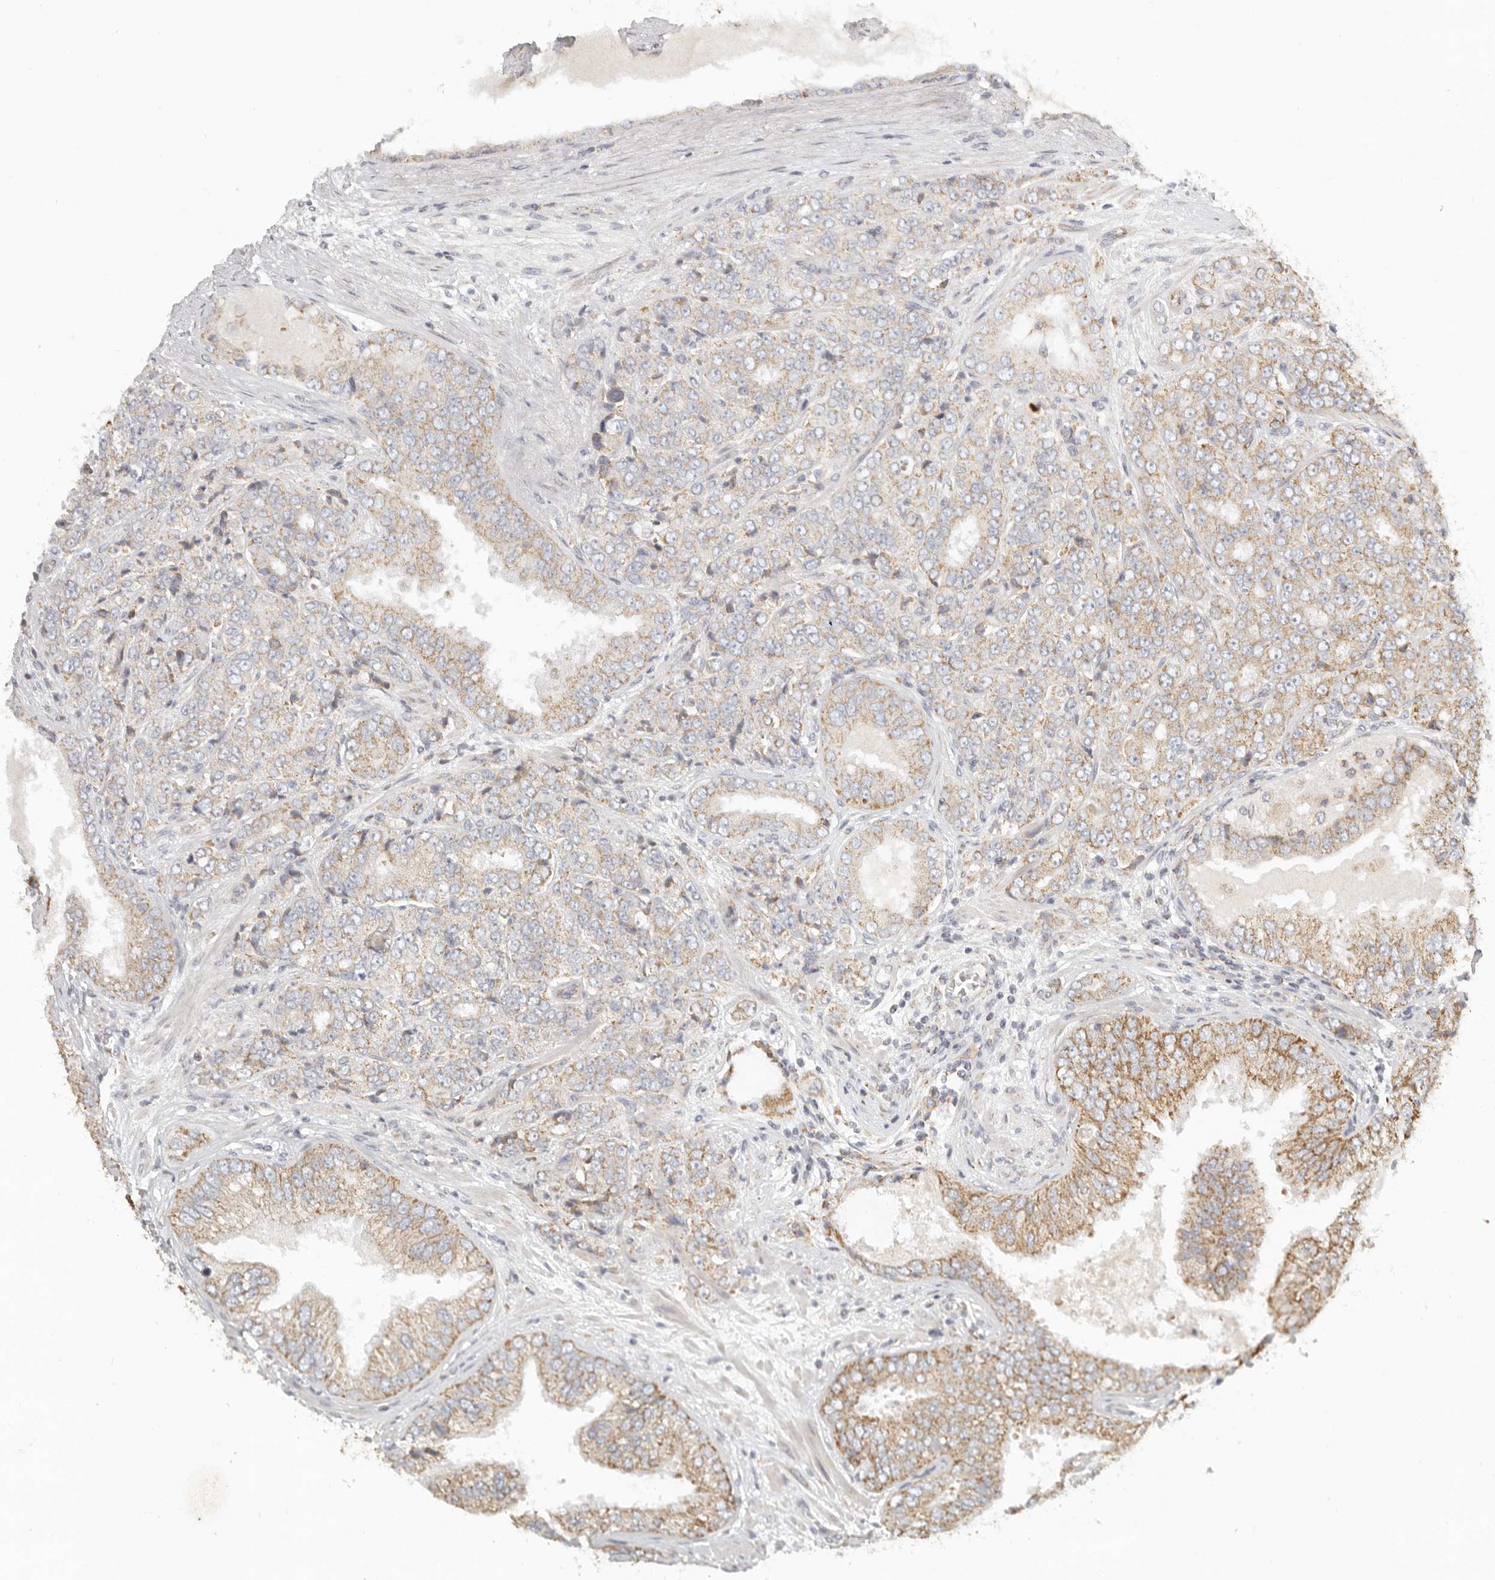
{"staining": {"intensity": "moderate", "quantity": ">75%", "location": "cytoplasmic/membranous"}, "tissue": "prostate cancer", "cell_type": "Tumor cells", "image_type": "cancer", "snomed": [{"axis": "morphology", "description": "Adenocarcinoma, High grade"}, {"axis": "topography", "description": "Prostate"}], "caption": "The histopathology image exhibits staining of prostate adenocarcinoma (high-grade), revealing moderate cytoplasmic/membranous protein positivity (brown color) within tumor cells.", "gene": "KDF1", "patient": {"sex": "male", "age": 58}}